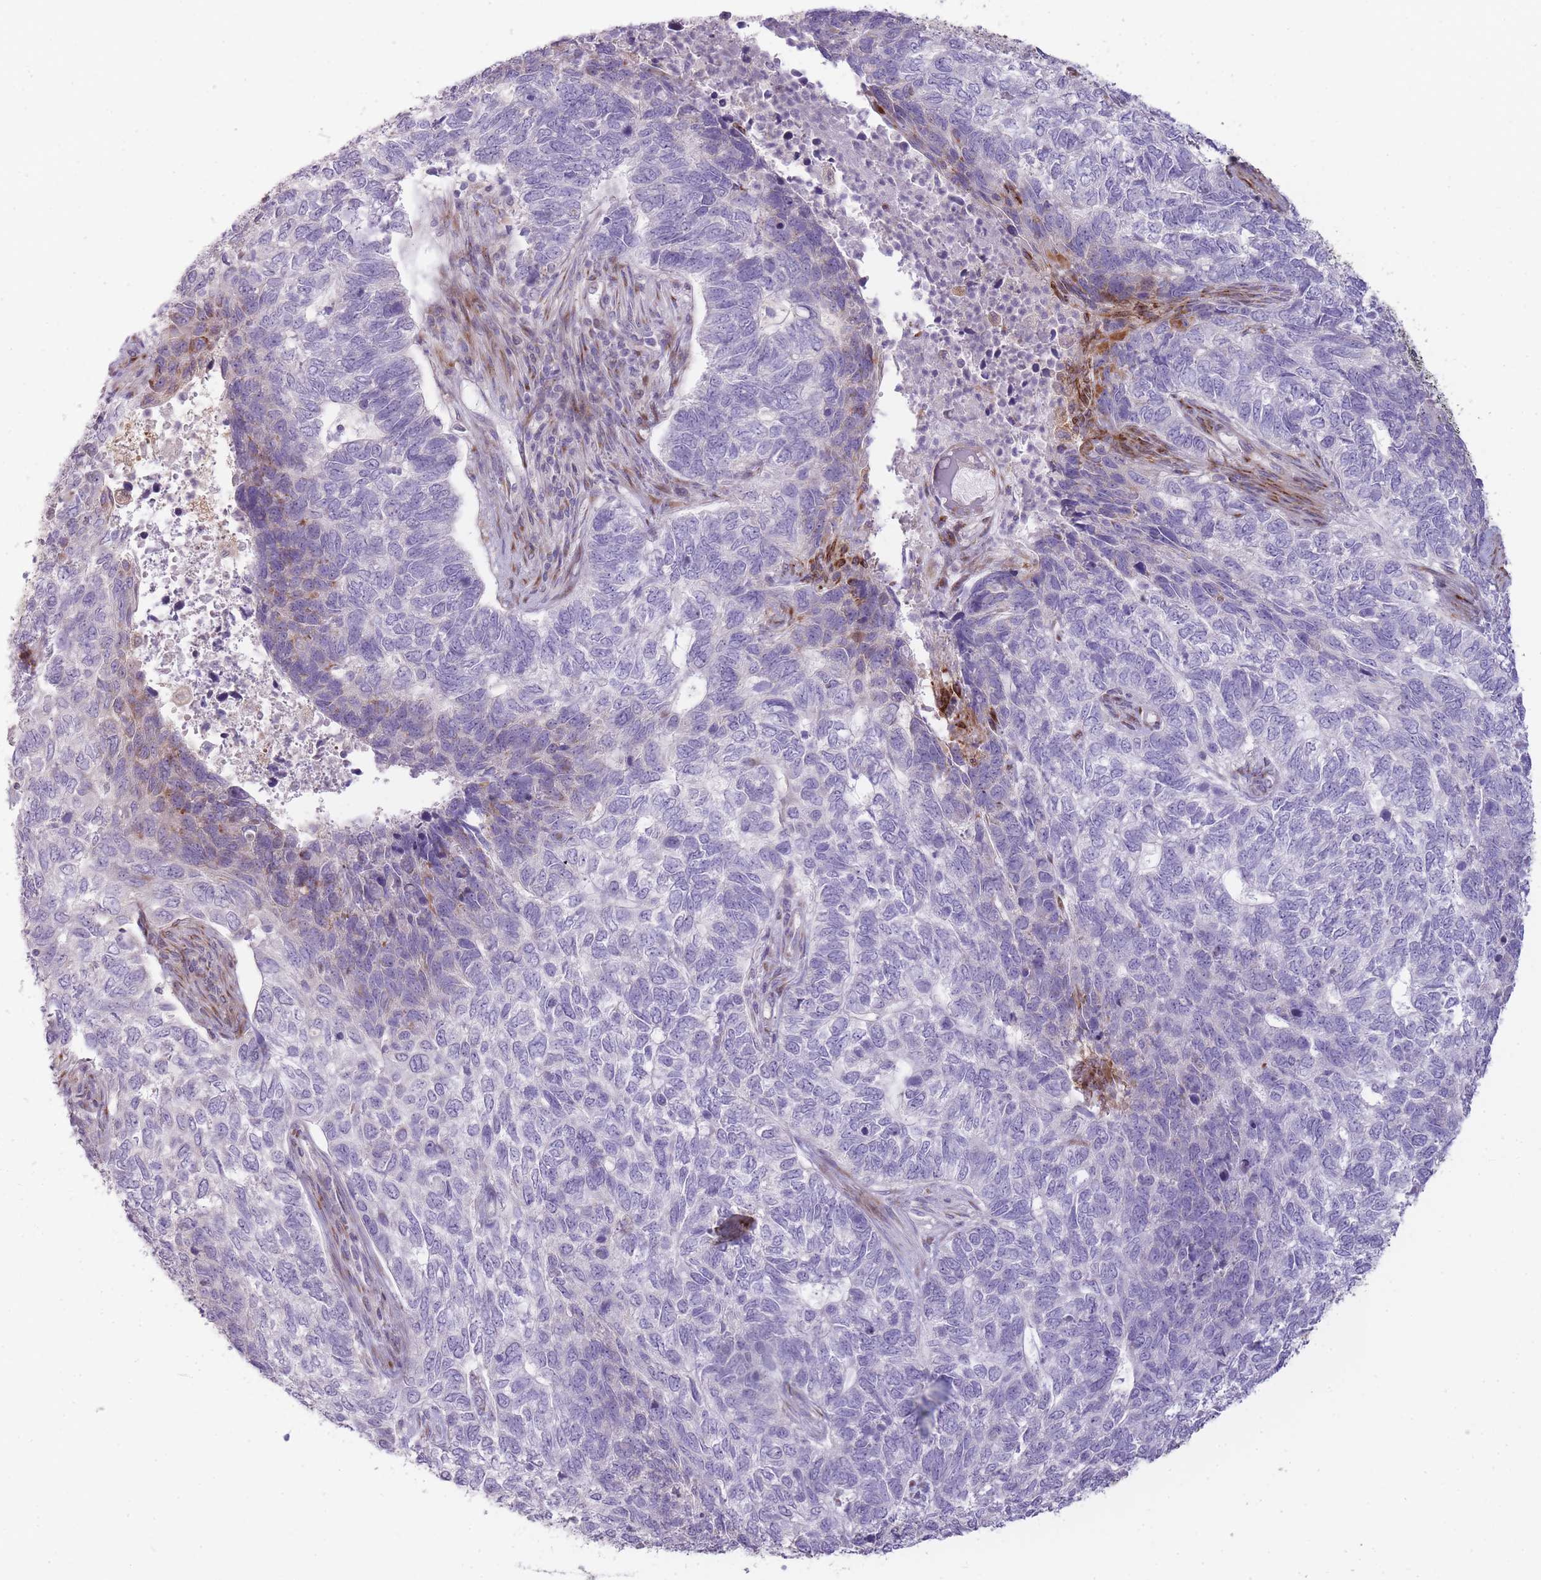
{"staining": {"intensity": "negative", "quantity": "none", "location": "none"}, "tissue": "skin cancer", "cell_type": "Tumor cells", "image_type": "cancer", "snomed": [{"axis": "morphology", "description": "Basal cell carcinoma"}, {"axis": "topography", "description": "Skin"}], "caption": "Immunohistochemistry photomicrograph of basal cell carcinoma (skin) stained for a protein (brown), which displays no expression in tumor cells. (DAB (3,3'-diaminobenzidine) immunohistochemistry, high magnification).", "gene": "PPP3R2", "patient": {"sex": "female", "age": 65}}